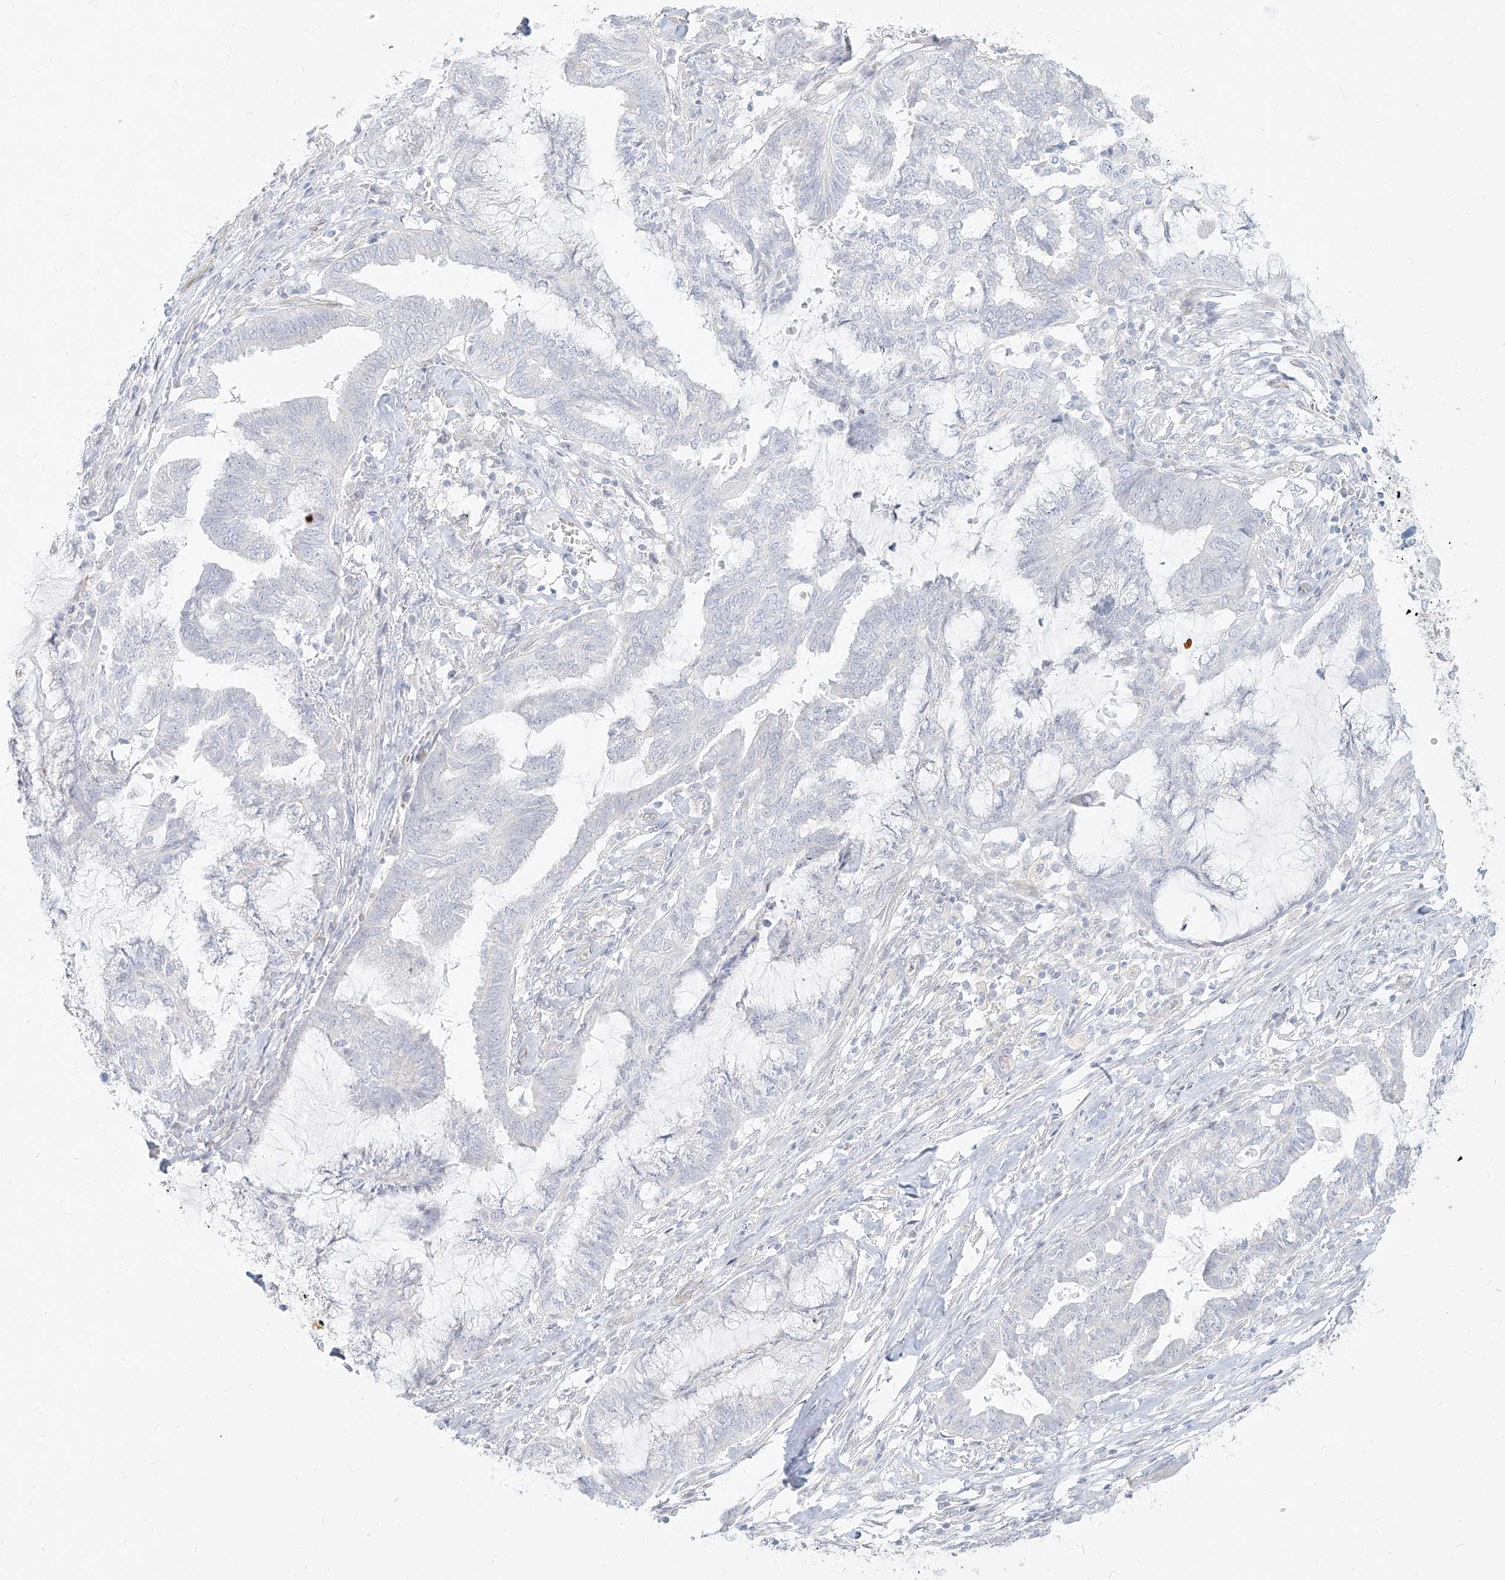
{"staining": {"intensity": "negative", "quantity": "none", "location": "none"}, "tissue": "endometrial cancer", "cell_type": "Tumor cells", "image_type": "cancer", "snomed": [{"axis": "morphology", "description": "Adenocarcinoma, NOS"}, {"axis": "topography", "description": "Endometrium"}], "caption": "Immunohistochemistry histopathology image of human endometrial cancer stained for a protein (brown), which reveals no staining in tumor cells. (DAB immunohistochemistry (IHC) with hematoxylin counter stain).", "gene": "ITPKB", "patient": {"sex": "female", "age": 86}}